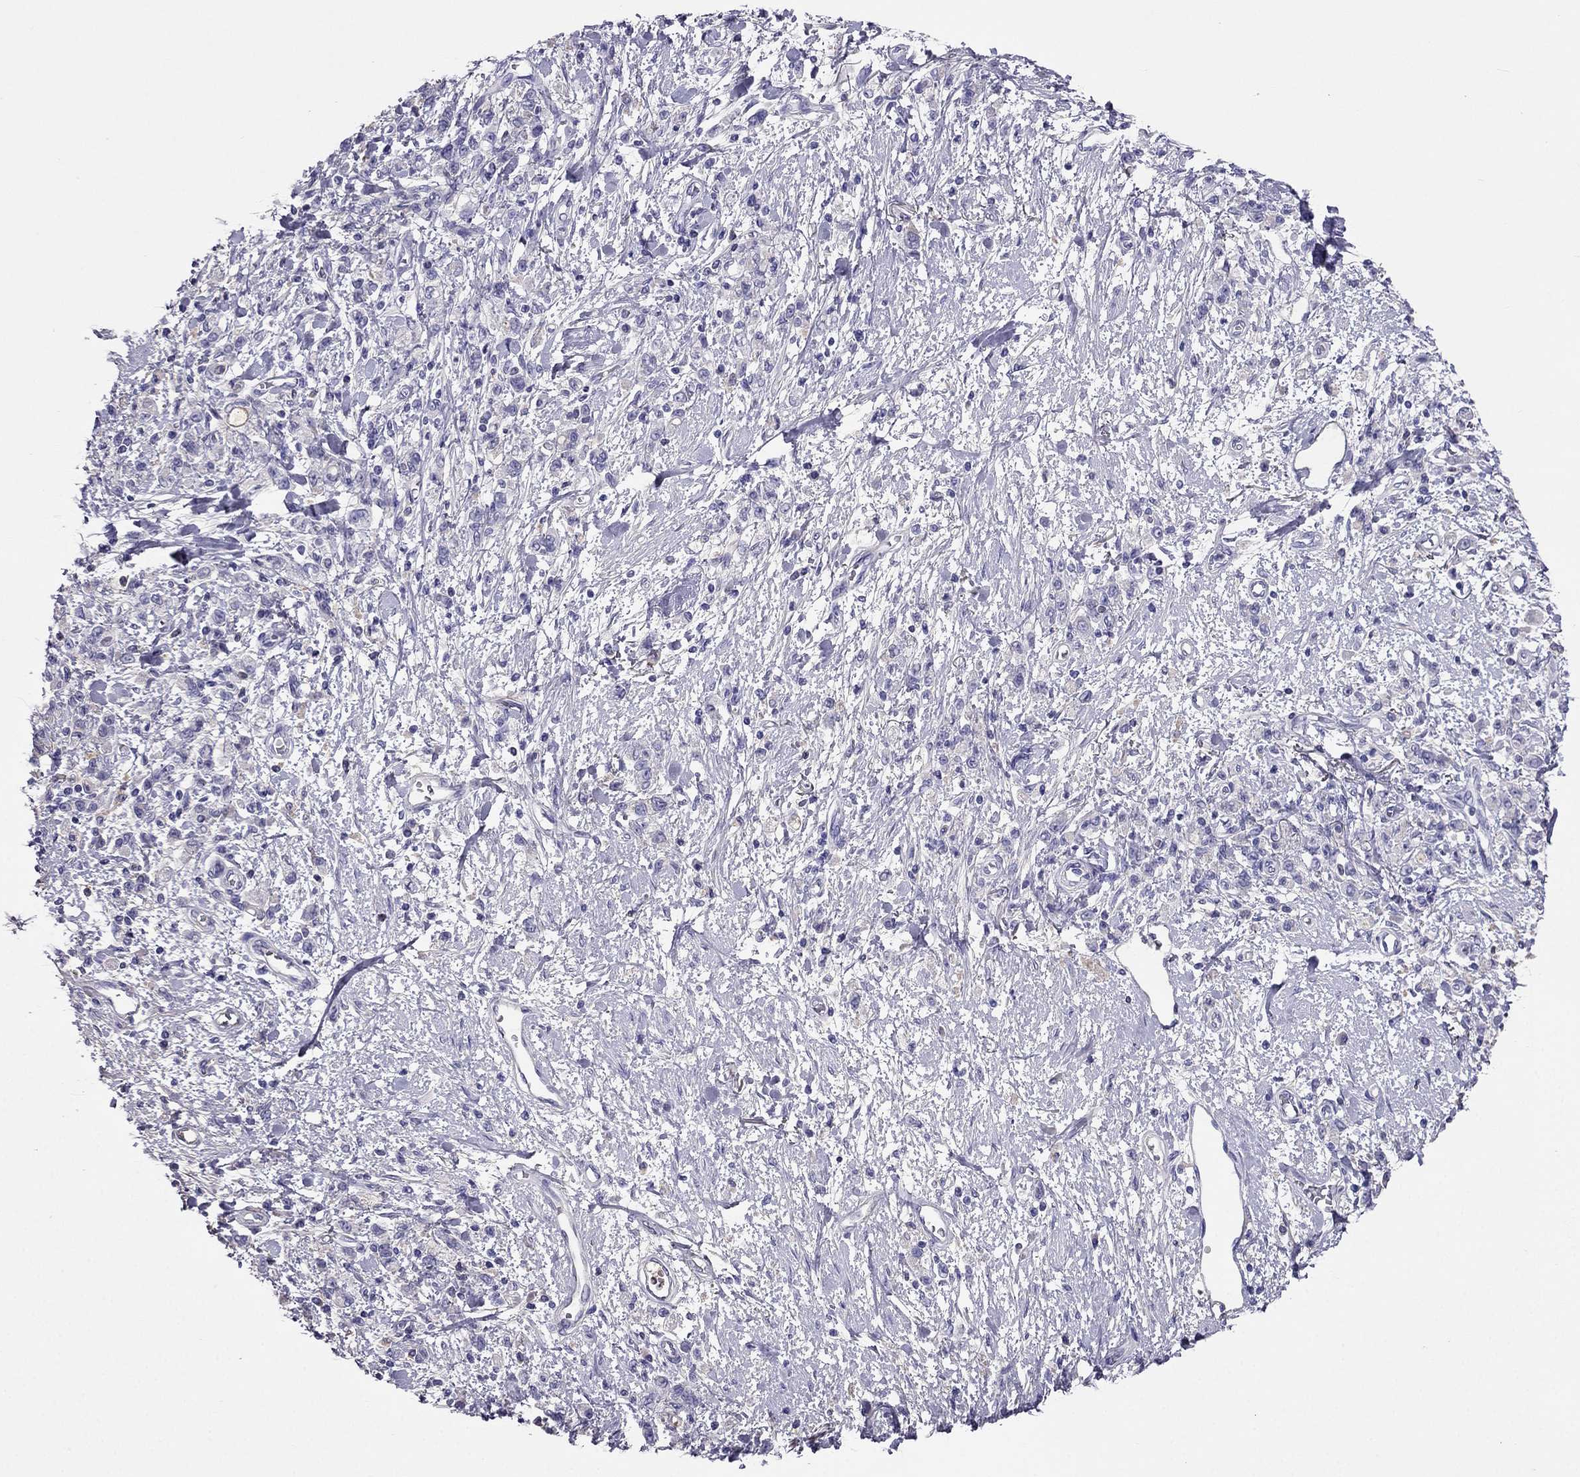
{"staining": {"intensity": "negative", "quantity": "none", "location": "none"}, "tissue": "stomach cancer", "cell_type": "Tumor cells", "image_type": "cancer", "snomed": [{"axis": "morphology", "description": "Adenocarcinoma, NOS"}, {"axis": "topography", "description": "Stomach"}], "caption": "This is an immunohistochemistry (IHC) image of human adenocarcinoma (stomach). There is no staining in tumor cells.", "gene": "TBC1D21", "patient": {"sex": "male", "age": 77}}